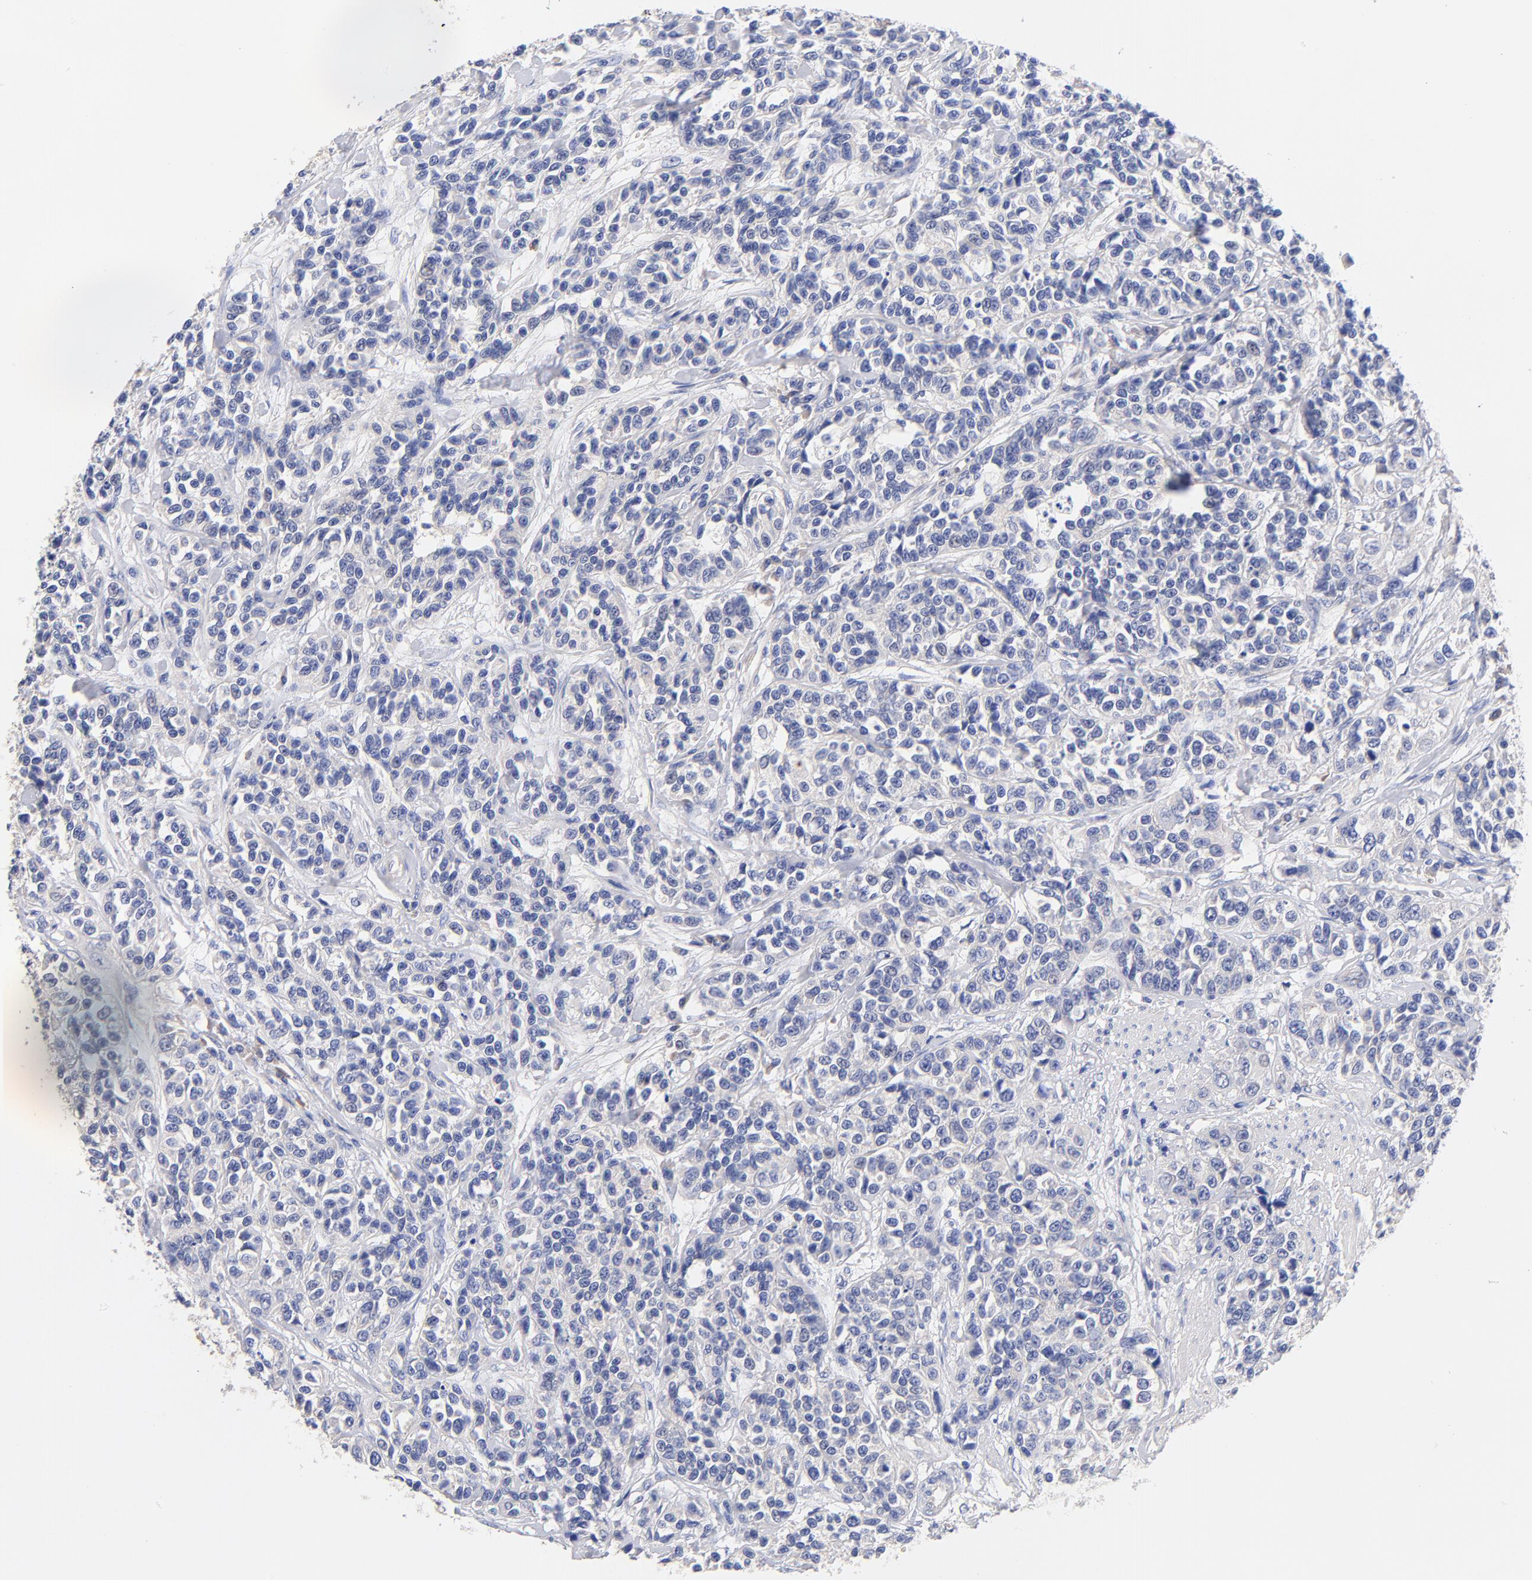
{"staining": {"intensity": "negative", "quantity": "none", "location": "none"}, "tissue": "urothelial cancer", "cell_type": "Tumor cells", "image_type": "cancer", "snomed": [{"axis": "morphology", "description": "Urothelial carcinoma, High grade"}, {"axis": "topography", "description": "Urinary bladder"}], "caption": "This micrograph is of urothelial cancer stained with IHC to label a protein in brown with the nuclei are counter-stained blue. There is no staining in tumor cells. The staining was performed using DAB to visualize the protein expression in brown, while the nuclei were stained in blue with hematoxylin (Magnification: 20x).", "gene": "TNFRSF13C", "patient": {"sex": "female", "age": 81}}